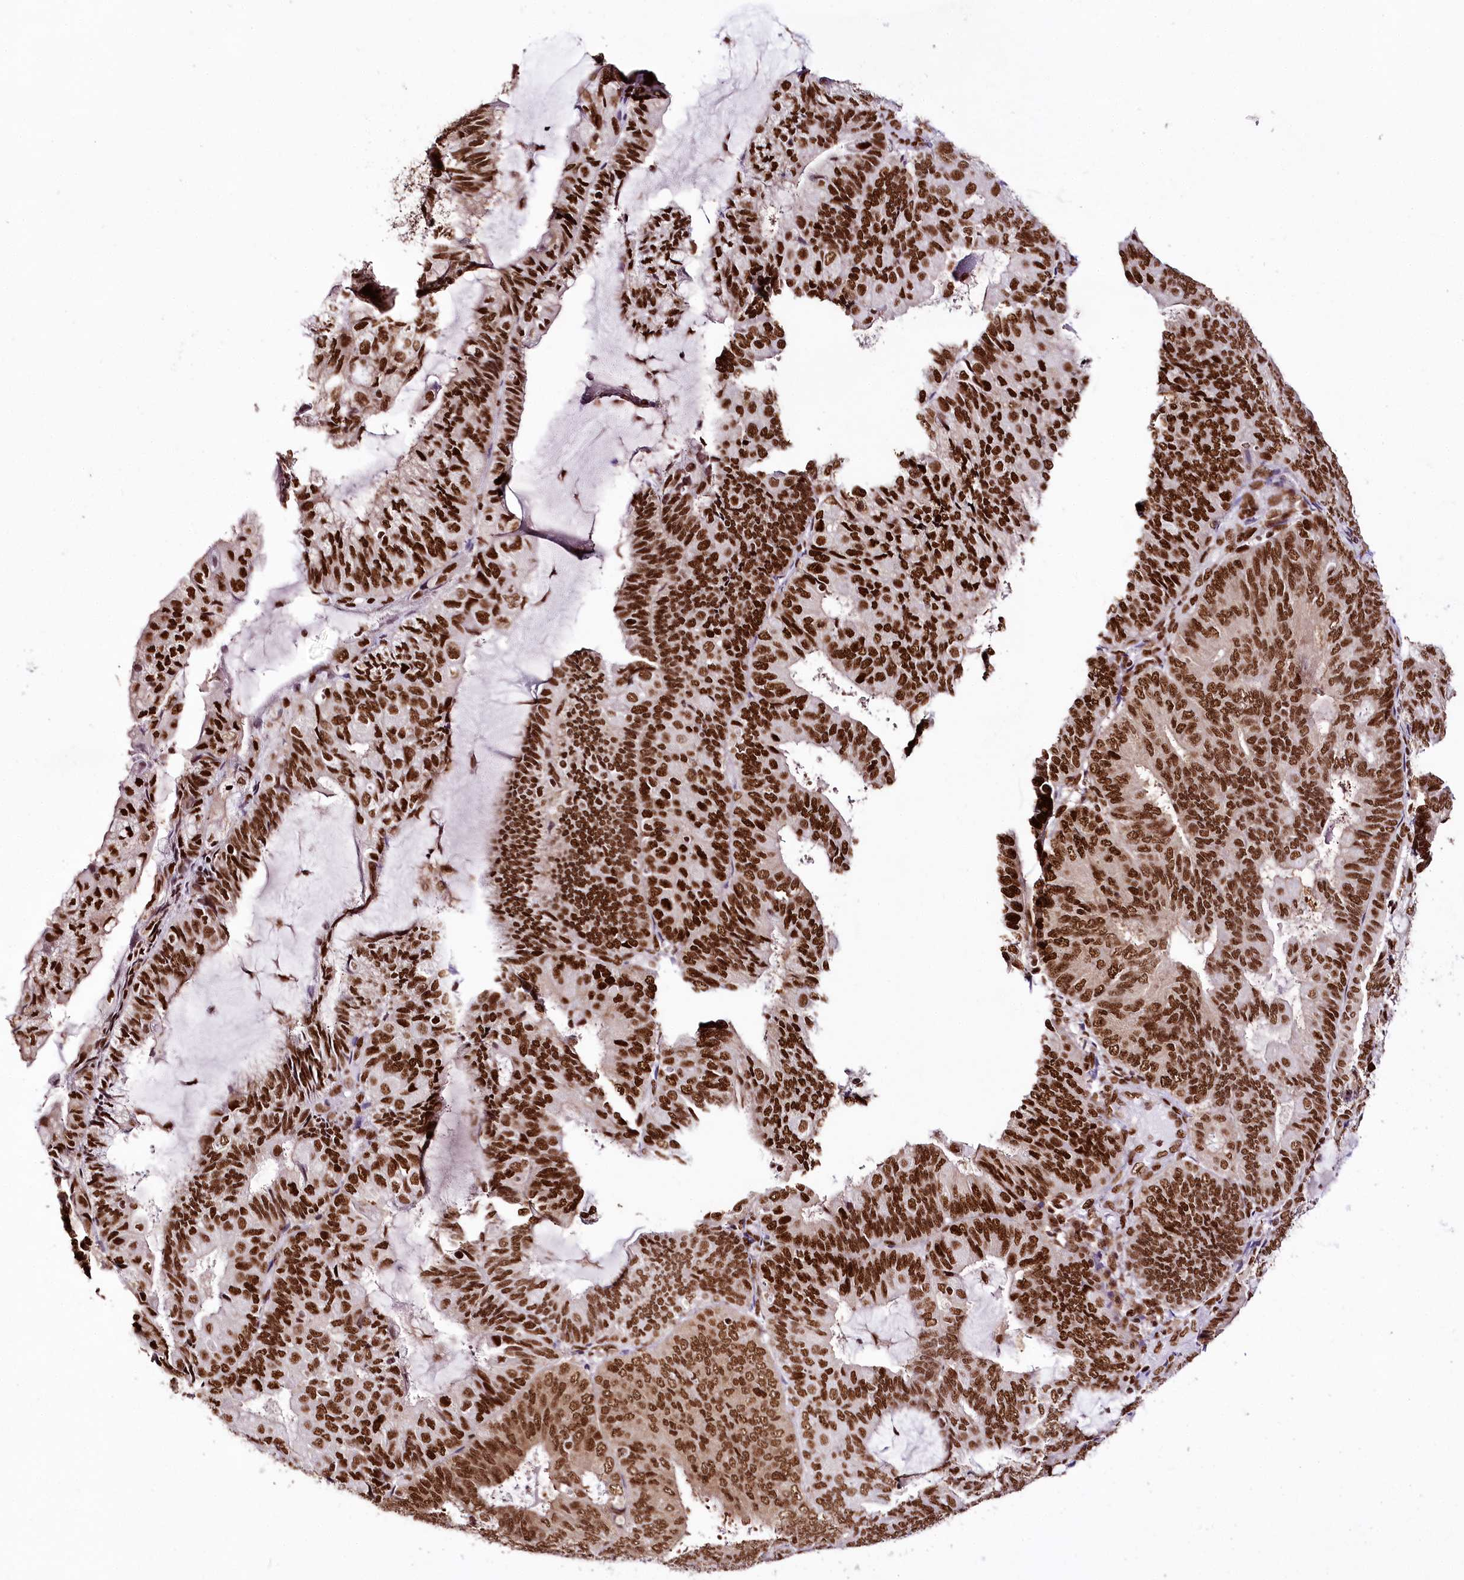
{"staining": {"intensity": "strong", "quantity": ">75%", "location": "nuclear"}, "tissue": "endometrial cancer", "cell_type": "Tumor cells", "image_type": "cancer", "snomed": [{"axis": "morphology", "description": "Adenocarcinoma, NOS"}, {"axis": "topography", "description": "Endometrium"}], "caption": "Immunohistochemistry of endometrial adenocarcinoma reveals high levels of strong nuclear positivity in approximately >75% of tumor cells. (IHC, brightfield microscopy, high magnification).", "gene": "SMARCE1", "patient": {"sex": "female", "age": 81}}